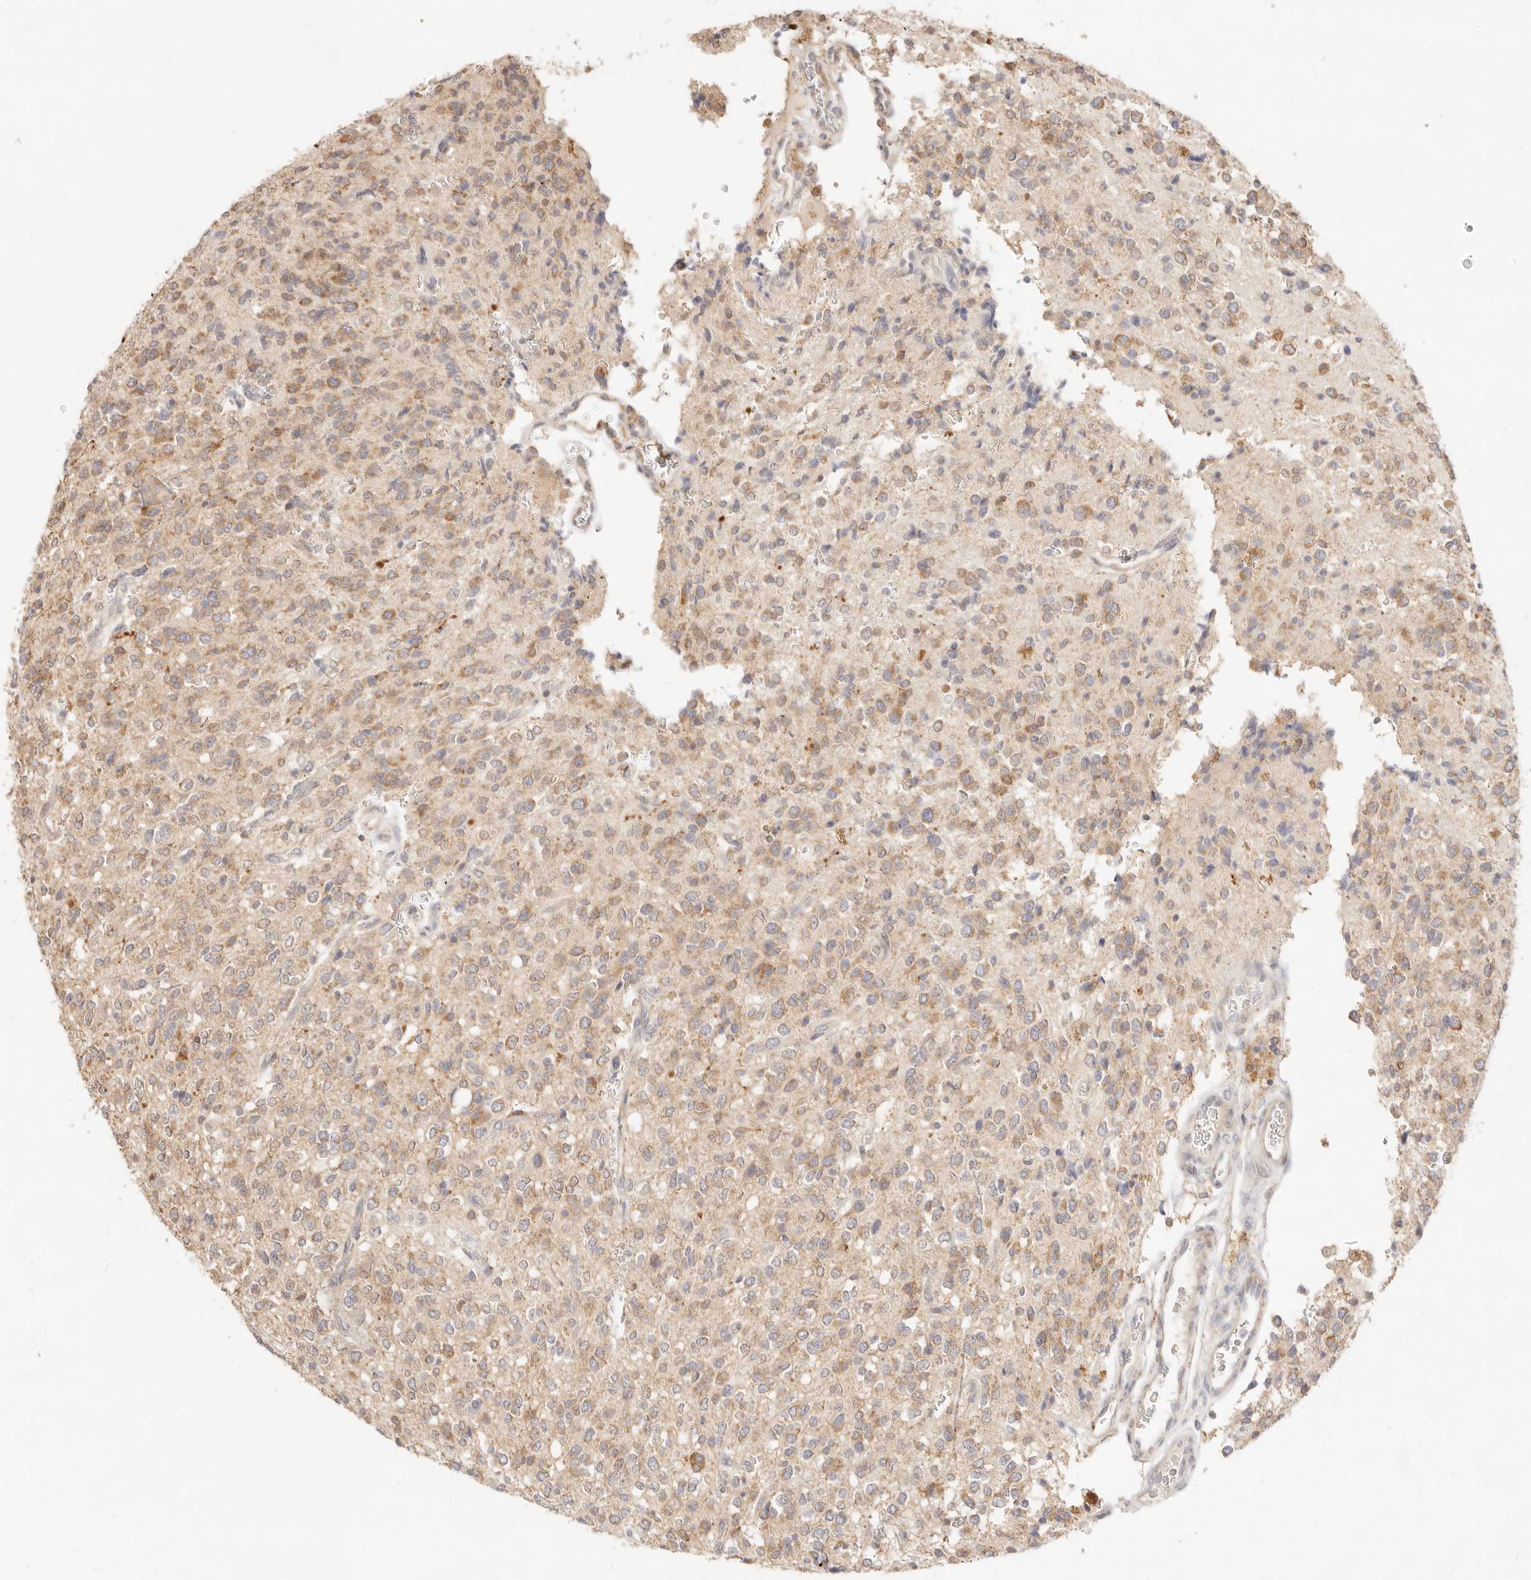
{"staining": {"intensity": "moderate", "quantity": ">75%", "location": "cytoplasmic/membranous"}, "tissue": "glioma", "cell_type": "Tumor cells", "image_type": "cancer", "snomed": [{"axis": "morphology", "description": "Glioma, malignant, High grade"}, {"axis": "topography", "description": "Brain"}], "caption": "Brown immunohistochemical staining in glioma demonstrates moderate cytoplasmic/membranous positivity in about >75% of tumor cells.", "gene": "RUBCNL", "patient": {"sex": "male", "age": 34}}